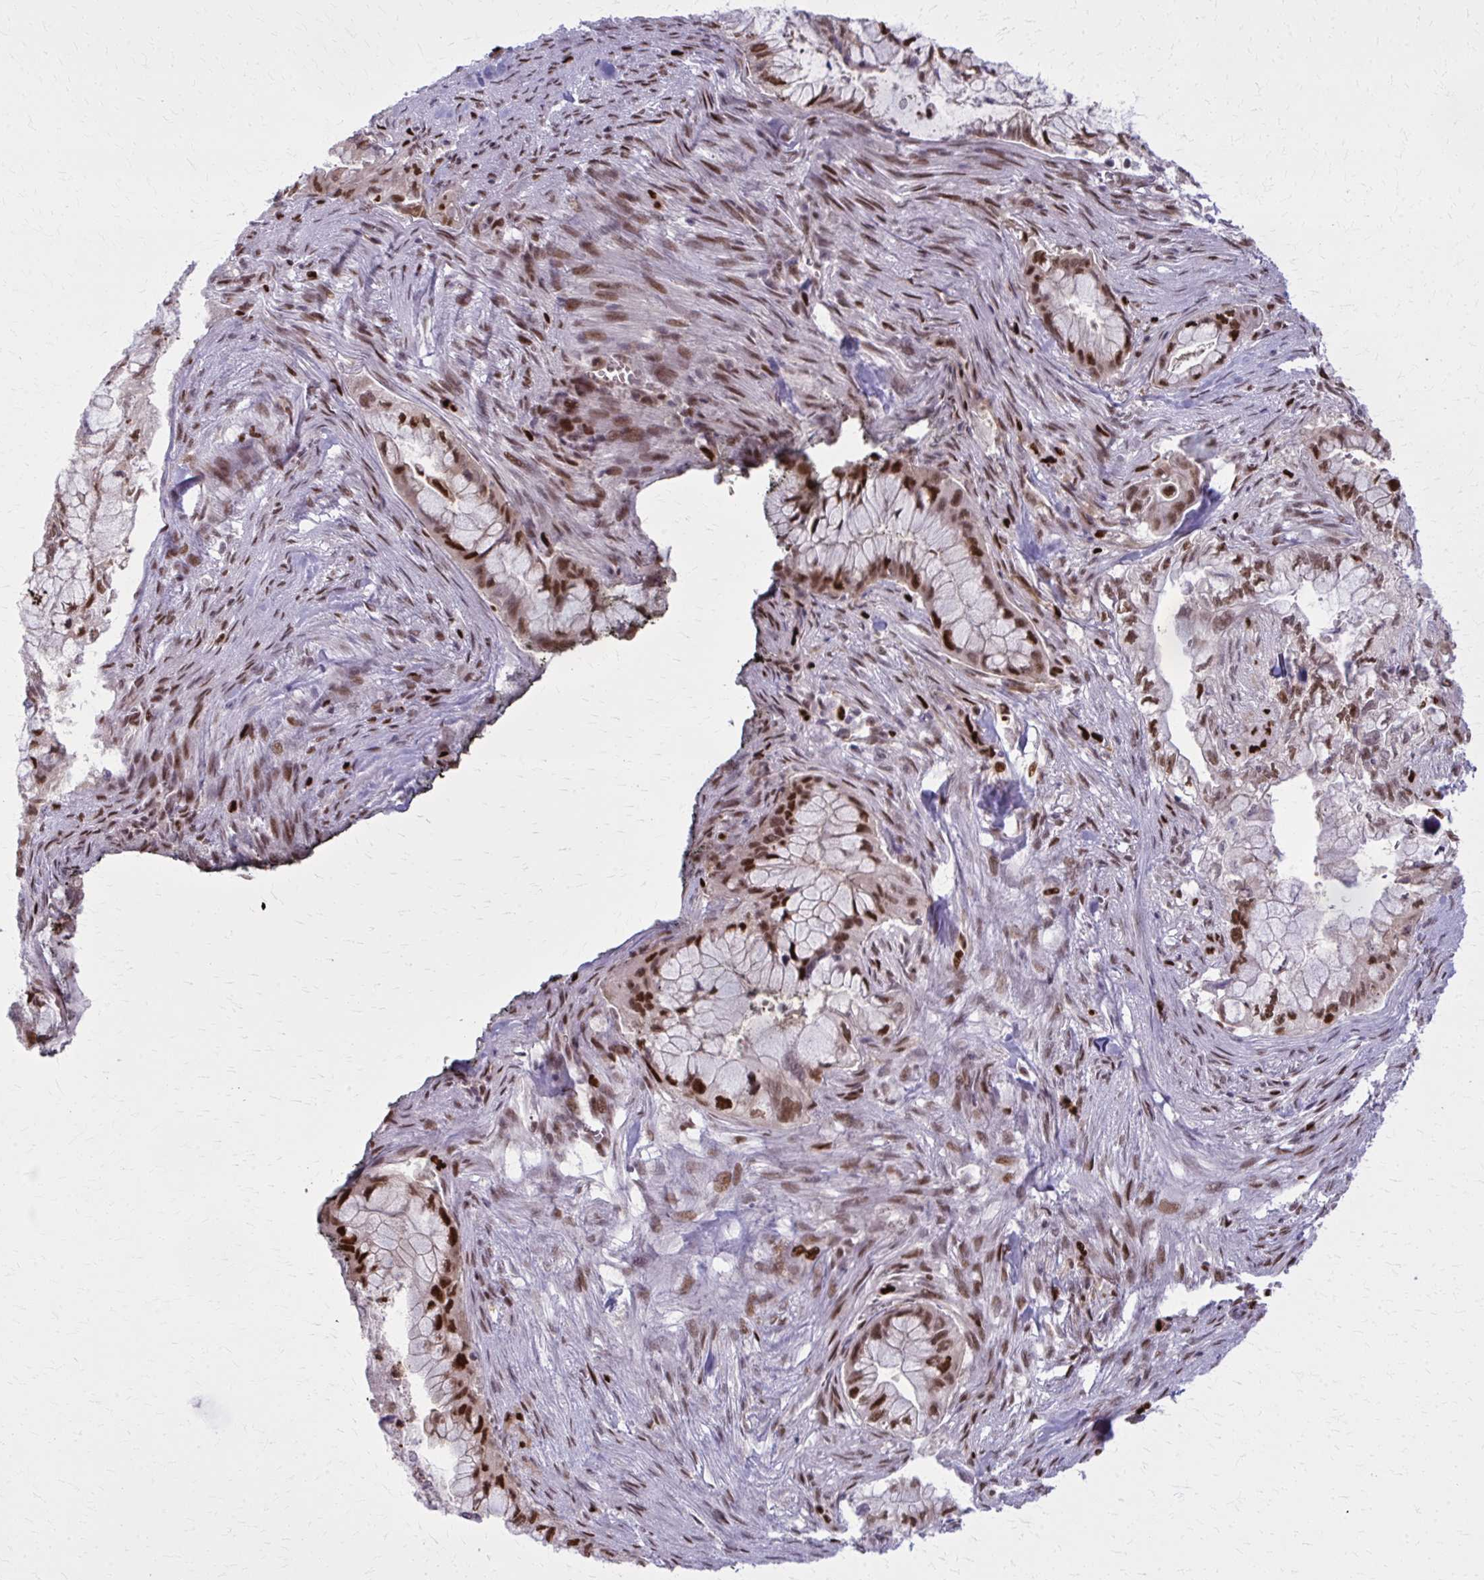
{"staining": {"intensity": "moderate", "quantity": ">75%", "location": "nuclear"}, "tissue": "pancreatic cancer", "cell_type": "Tumor cells", "image_type": "cancer", "snomed": [{"axis": "morphology", "description": "Adenocarcinoma, NOS"}, {"axis": "topography", "description": "Pancreas"}], "caption": "Protein staining of pancreatic adenocarcinoma tissue reveals moderate nuclear staining in approximately >75% of tumor cells.", "gene": "ZNF559", "patient": {"sex": "male", "age": 48}}